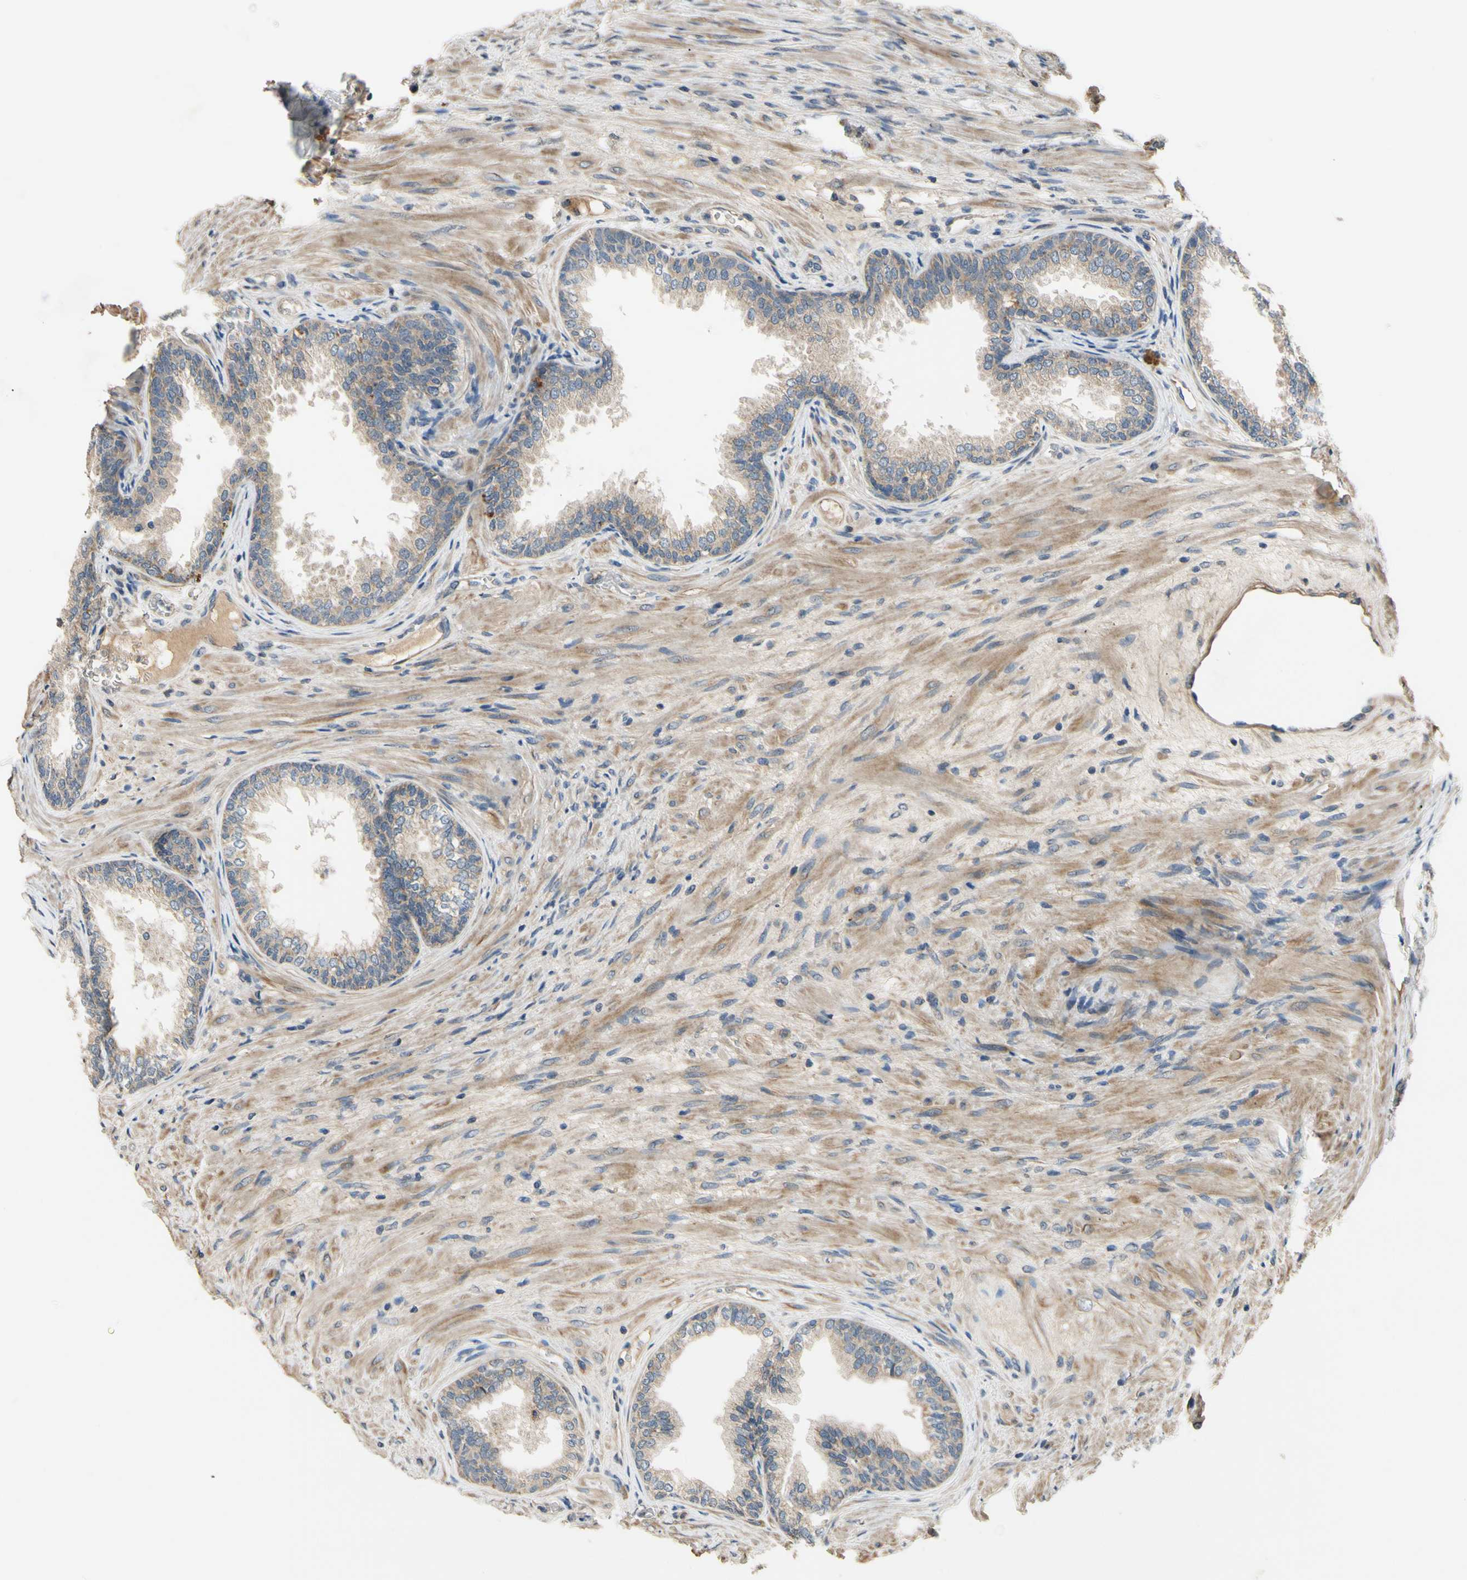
{"staining": {"intensity": "weak", "quantity": ">75%", "location": "cytoplasmic/membranous"}, "tissue": "prostate", "cell_type": "Glandular cells", "image_type": "normal", "snomed": [{"axis": "morphology", "description": "Normal tissue, NOS"}, {"axis": "topography", "description": "Prostate"}], "caption": "Brown immunohistochemical staining in normal prostate reveals weak cytoplasmic/membranous positivity in approximately >75% of glandular cells. (DAB (3,3'-diaminobenzidine) IHC with brightfield microscopy, high magnification).", "gene": "ALKBH3", "patient": {"sex": "male", "age": 76}}